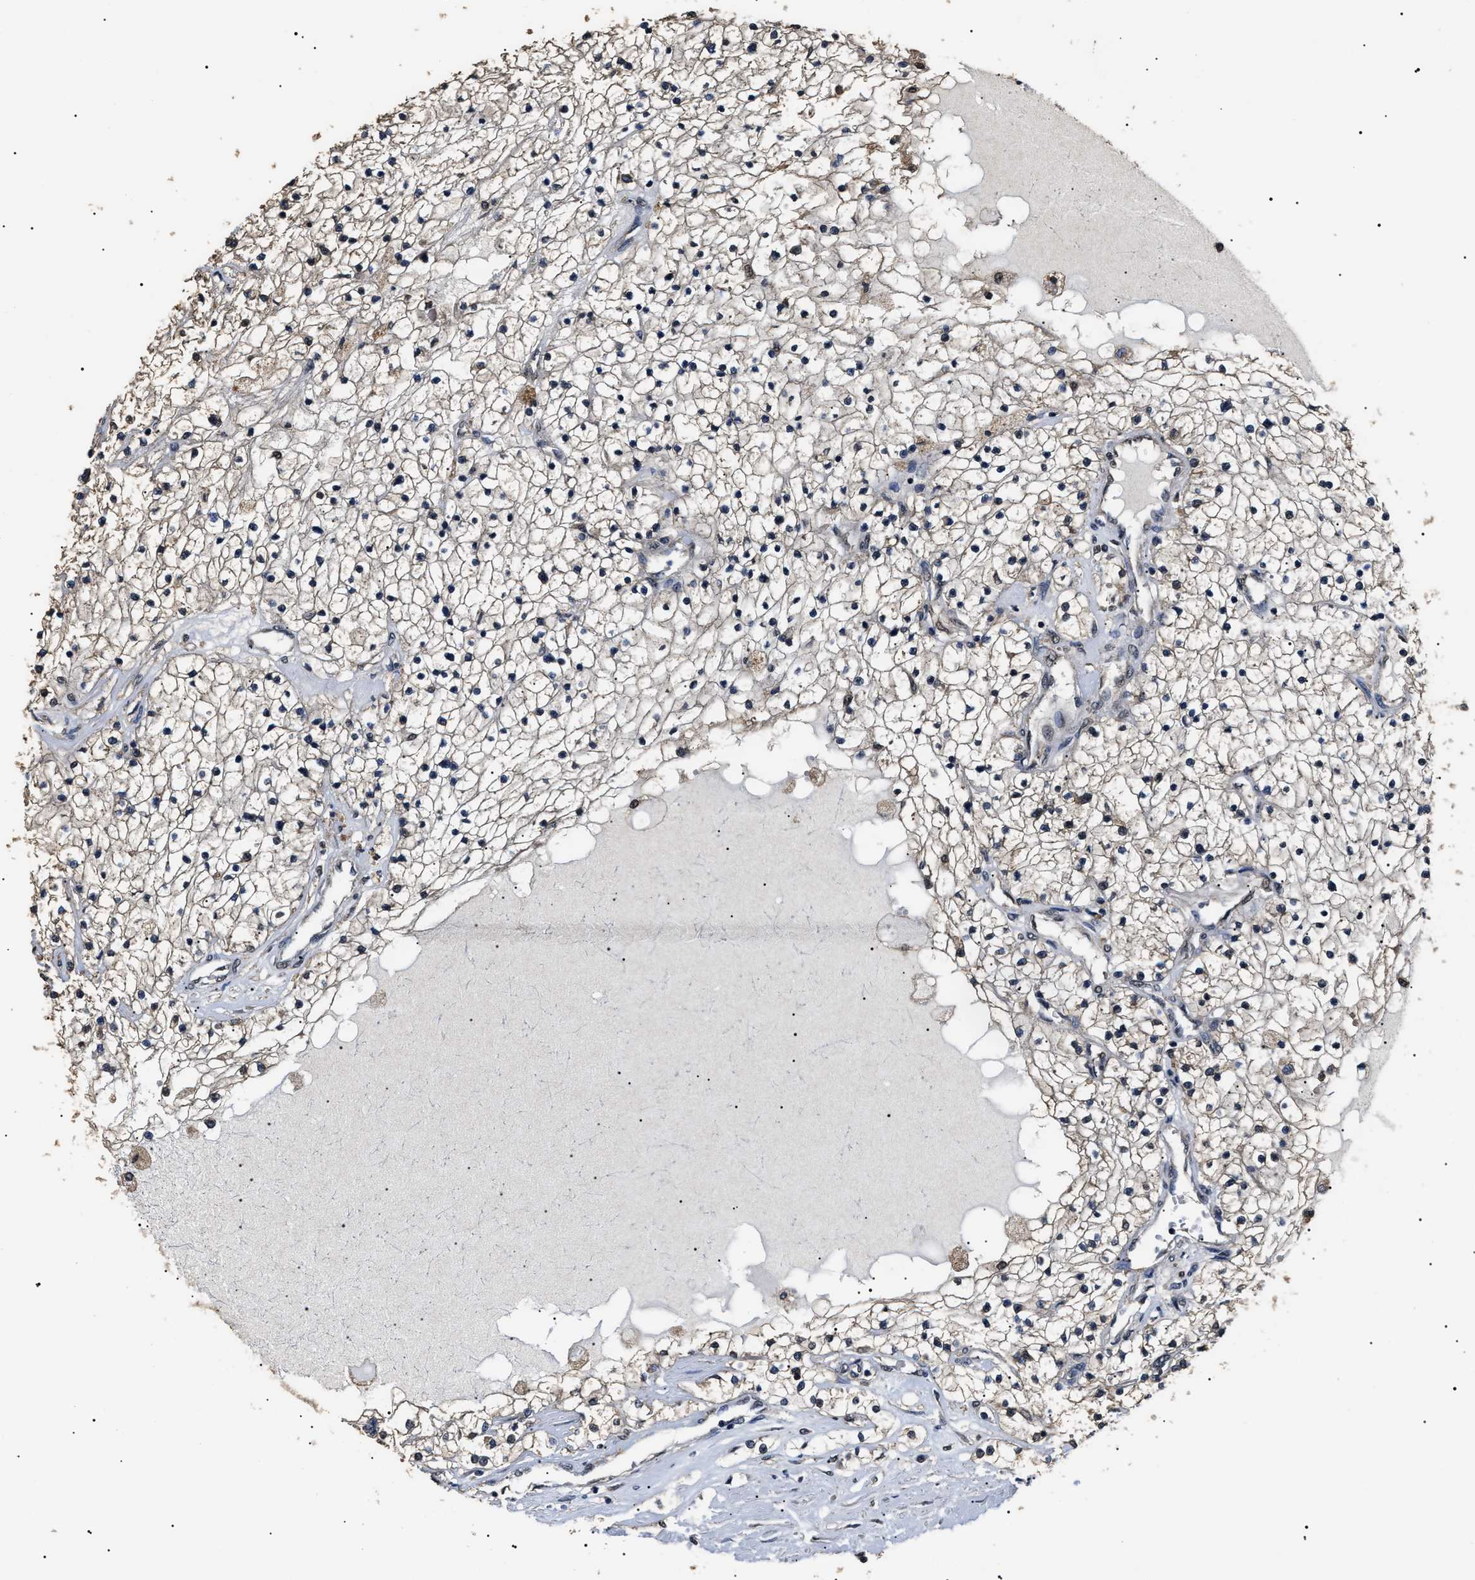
{"staining": {"intensity": "negative", "quantity": "none", "location": "none"}, "tissue": "renal cancer", "cell_type": "Tumor cells", "image_type": "cancer", "snomed": [{"axis": "morphology", "description": "Adenocarcinoma, NOS"}, {"axis": "topography", "description": "Kidney"}], "caption": "A histopathology image of human renal cancer is negative for staining in tumor cells. (DAB immunohistochemistry (IHC) visualized using brightfield microscopy, high magnification).", "gene": "PSMD8", "patient": {"sex": "male", "age": 68}}